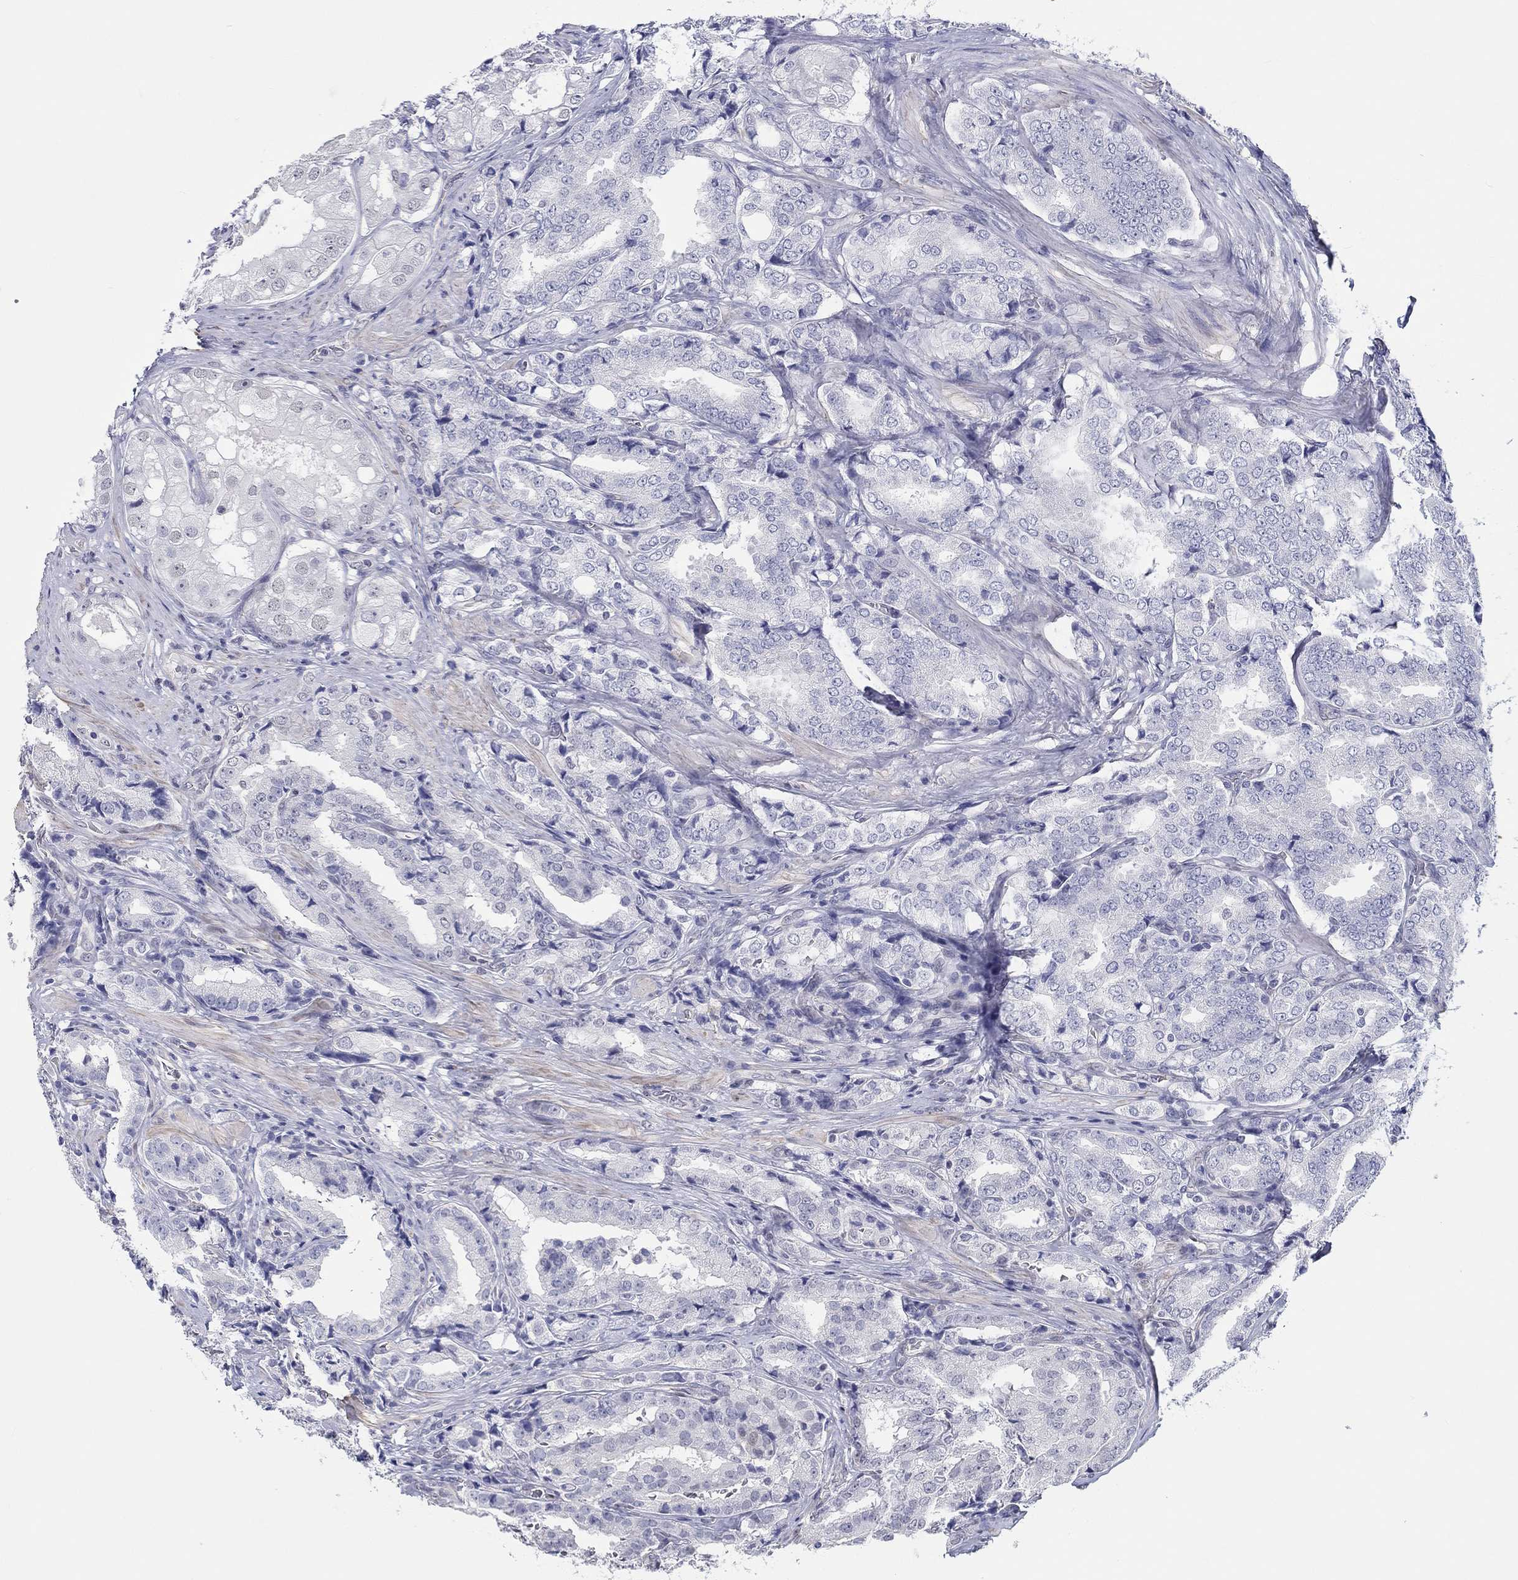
{"staining": {"intensity": "negative", "quantity": "none", "location": "none"}, "tissue": "prostate cancer", "cell_type": "Tumor cells", "image_type": "cancer", "snomed": [{"axis": "morphology", "description": "Adenocarcinoma, NOS"}, {"axis": "topography", "description": "Prostate"}], "caption": "Adenocarcinoma (prostate) was stained to show a protein in brown. There is no significant staining in tumor cells.", "gene": "CRYGD", "patient": {"sex": "male", "age": 65}}